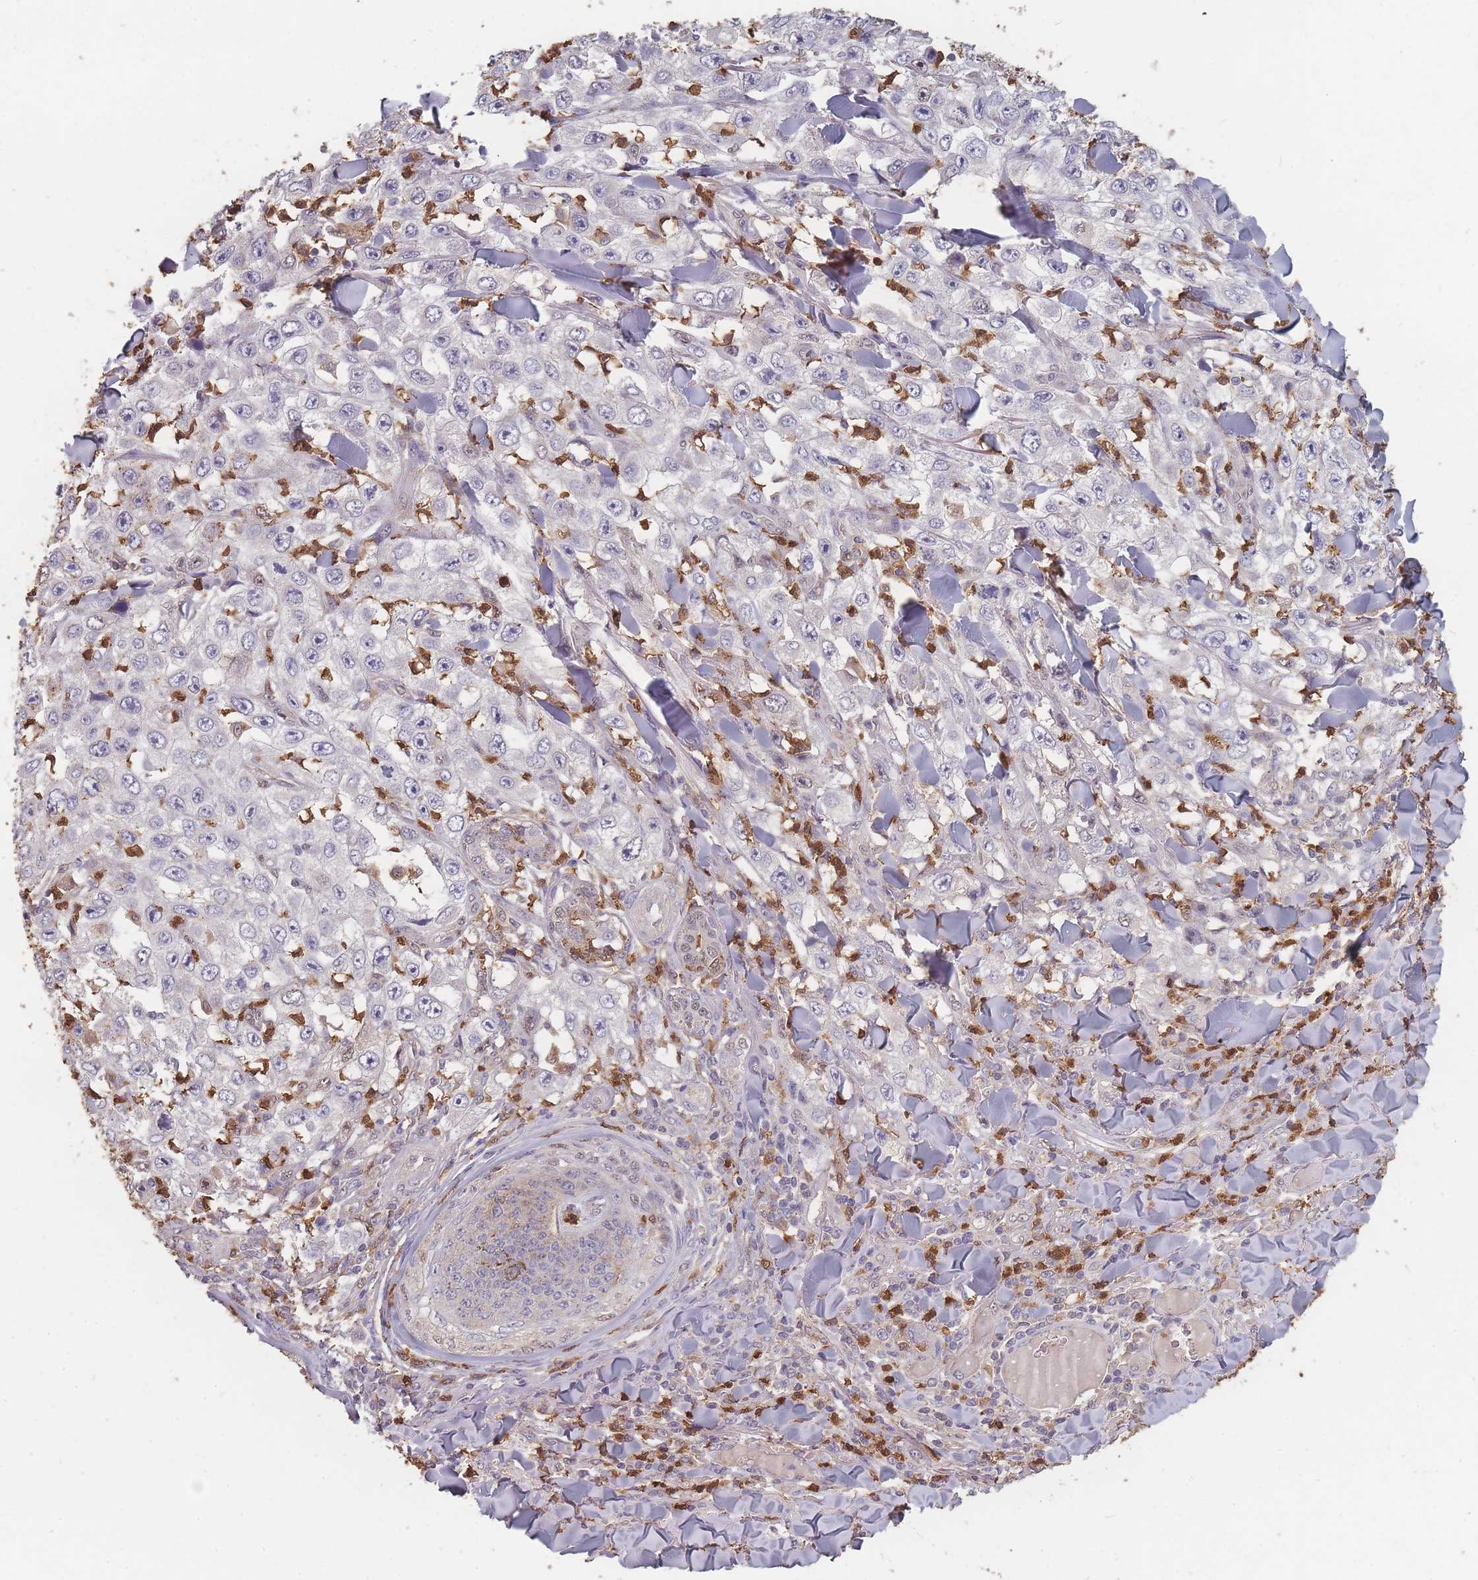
{"staining": {"intensity": "negative", "quantity": "none", "location": "none"}, "tissue": "skin cancer", "cell_type": "Tumor cells", "image_type": "cancer", "snomed": [{"axis": "morphology", "description": "Squamous cell carcinoma, NOS"}, {"axis": "topography", "description": "Skin"}], "caption": "The immunohistochemistry (IHC) photomicrograph has no significant positivity in tumor cells of skin cancer tissue.", "gene": "BST1", "patient": {"sex": "male", "age": 82}}